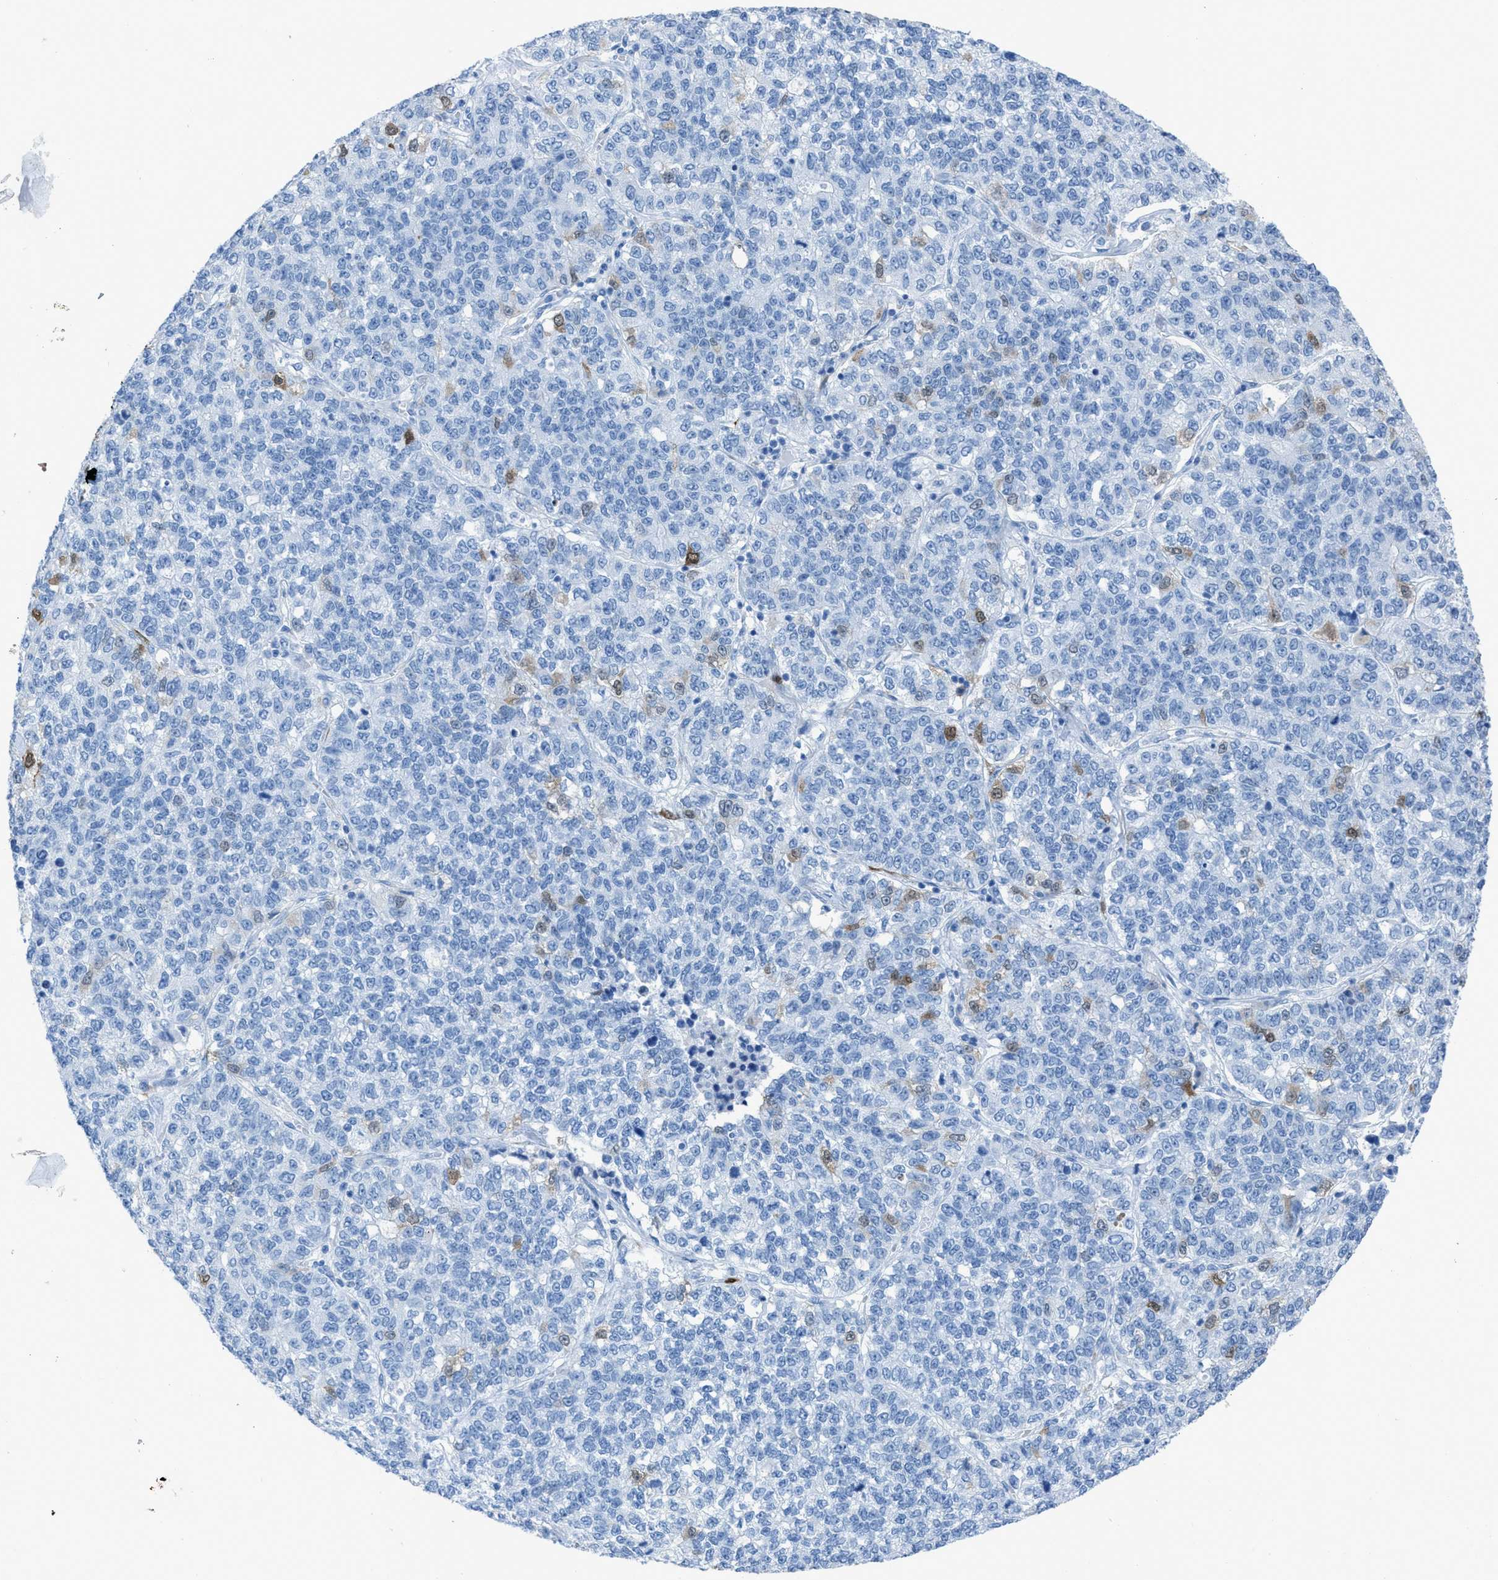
{"staining": {"intensity": "moderate", "quantity": "<25%", "location": "cytoplasmic/membranous,nuclear"}, "tissue": "lung cancer", "cell_type": "Tumor cells", "image_type": "cancer", "snomed": [{"axis": "morphology", "description": "Adenocarcinoma, NOS"}, {"axis": "topography", "description": "Lung"}], "caption": "Immunohistochemical staining of lung cancer (adenocarcinoma) reveals moderate cytoplasmic/membranous and nuclear protein expression in about <25% of tumor cells. Nuclei are stained in blue.", "gene": "CDKN2A", "patient": {"sex": "male", "age": 49}}